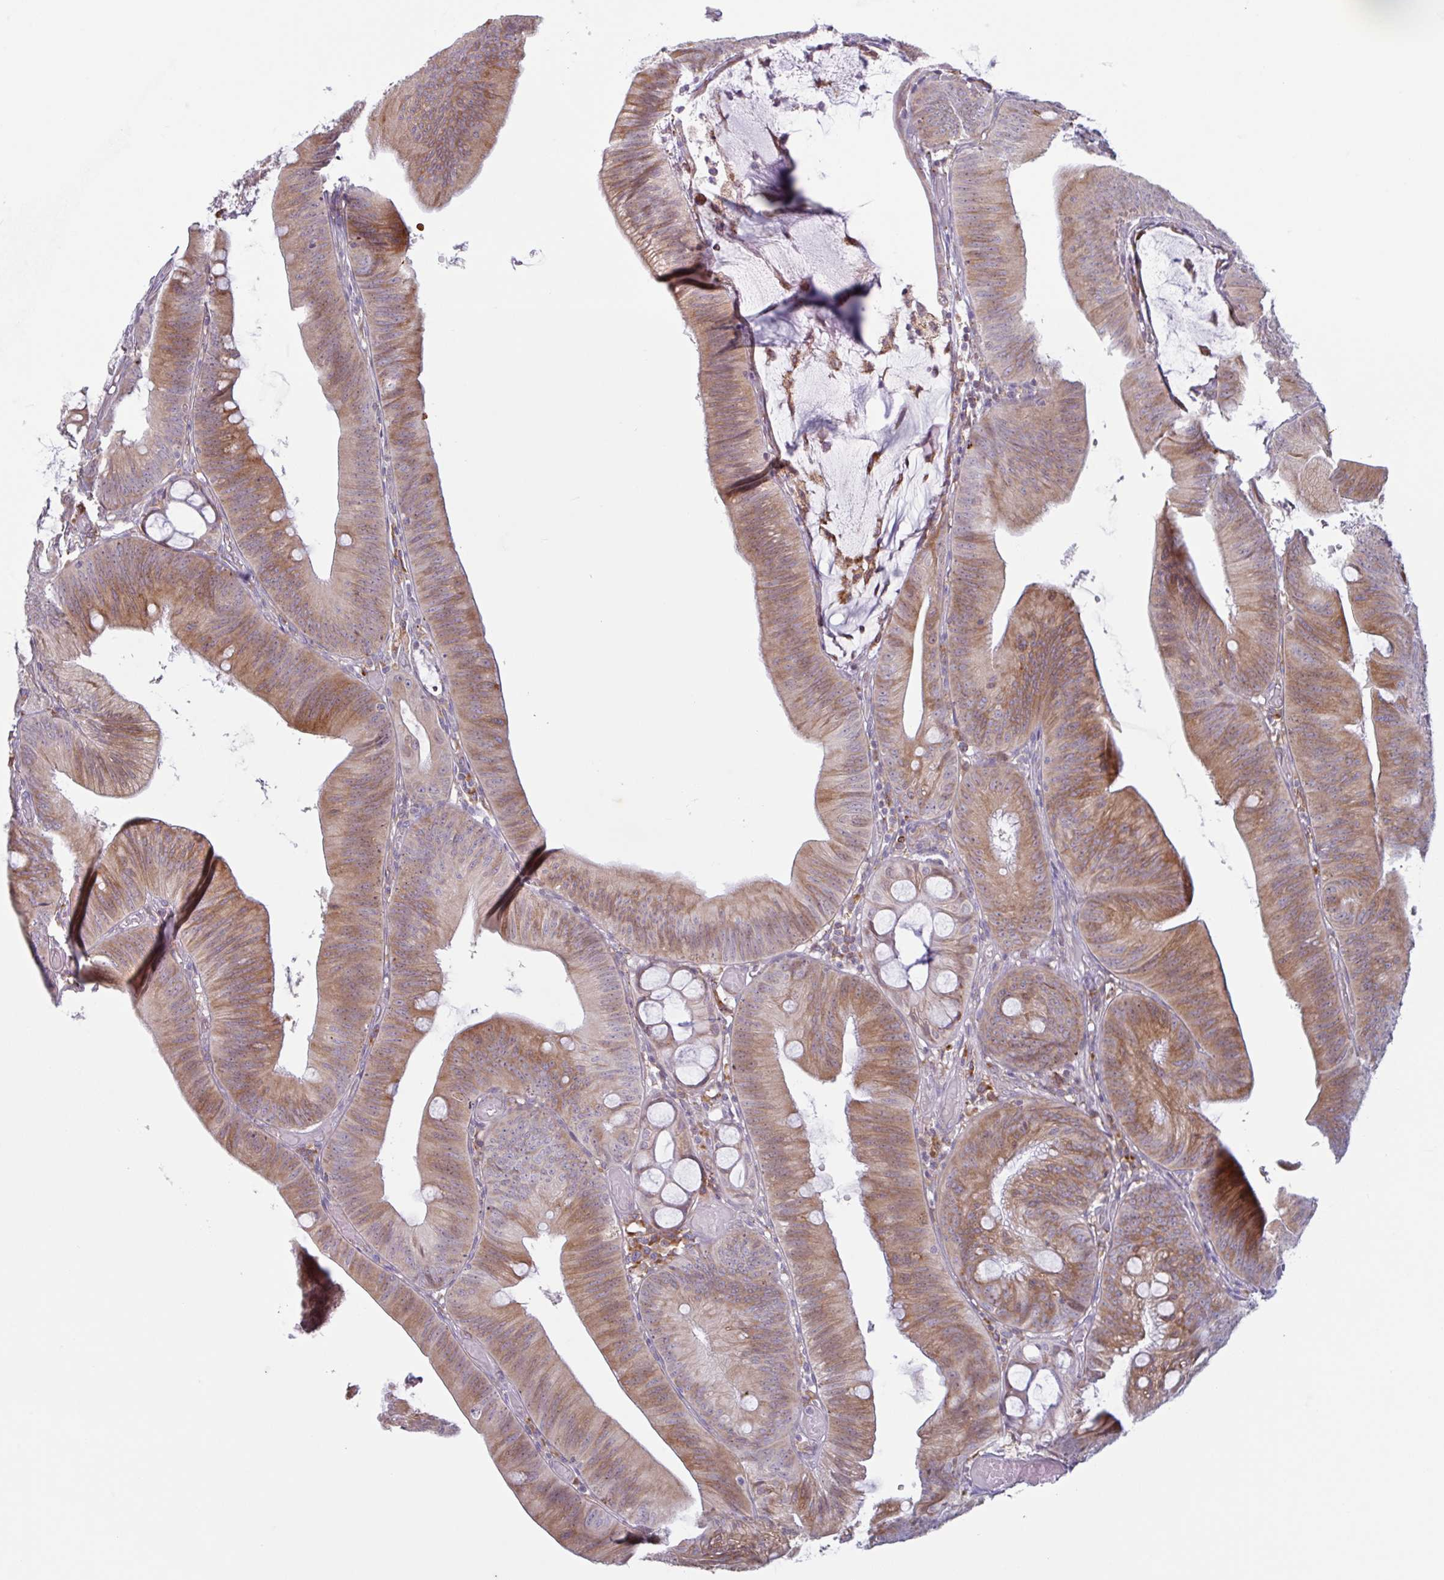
{"staining": {"intensity": "moderate", "quantity": ">75%", "location": "cytoplasmic/membranous"}, "tissue": "colorectal cancer", "cell_type": "Tumor cells", "image_type": "cancer", "snomed": [{"axis": "morphology", "description": "Adenocarcinoma, NOS"}, {"axis": "topography", "description": "Colon"}], "caption": "Human colorectal adenocarcinoma stained with a brown dye demonstrates moderate cytoplasmic/membranous positive staining in about >75% of tumor cells.", "gene": "RIT1", "patient": {"sex": "male", "age": 84}}